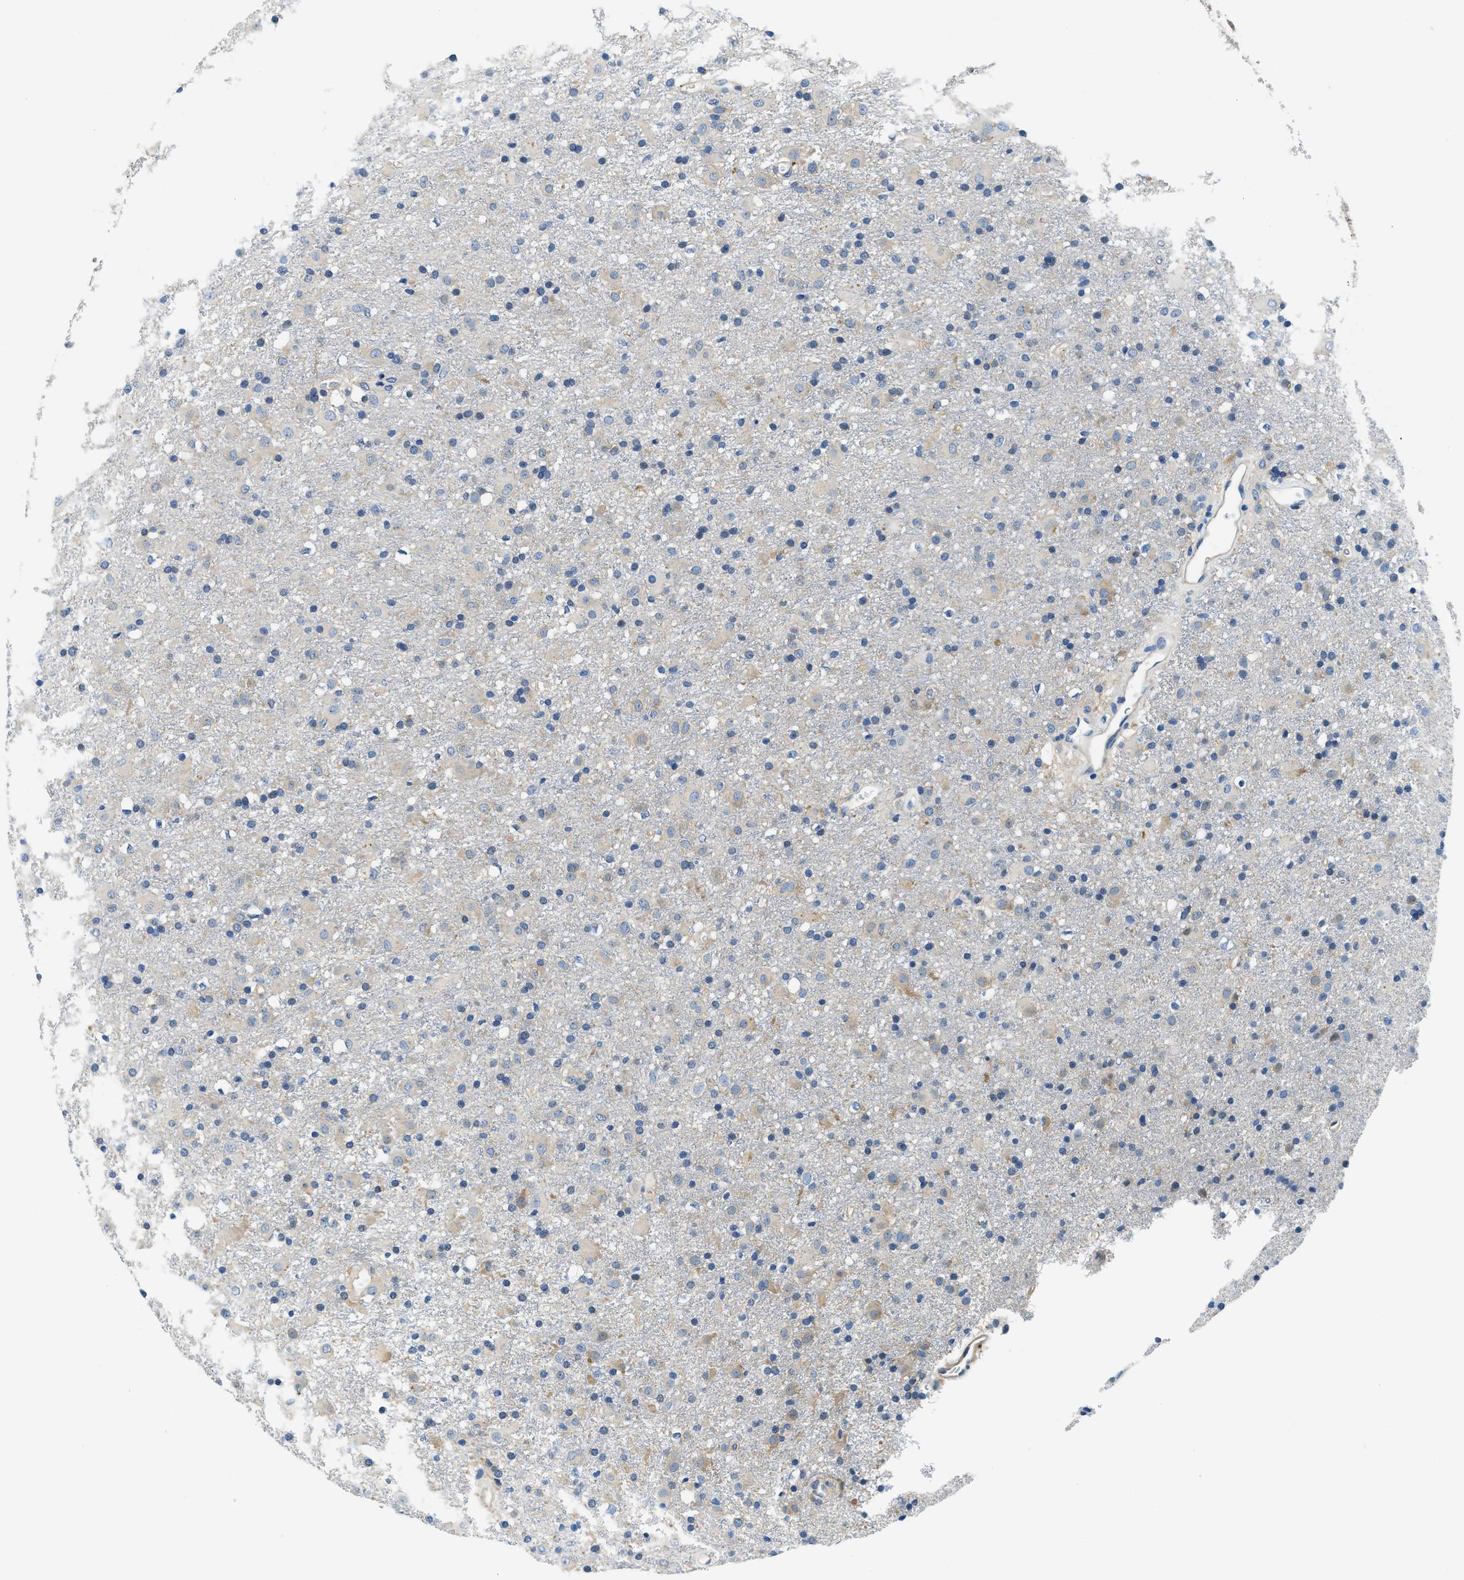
{"staining": {"intensity": "weak", "quantity": "25%-75%", "location": "cytoplasmic/membranous"}, "tissue": "glioma", "cell_type": "Tumor cells", "image_type": "cancer", "snomed": [{"axis": "morphology", "description": "Glioma, malignant, Low grade"}, {"axis": "topography", "description": "Brain"}], "caption": "Brown immunohistochemical staining in human malignant low-grade glioma reveals weak cytoplasmic/membranous staining in approximately 25%-75% of tumor cells.", "gene": "TWF1", "patient": {"sex": "male", "age": 65}}